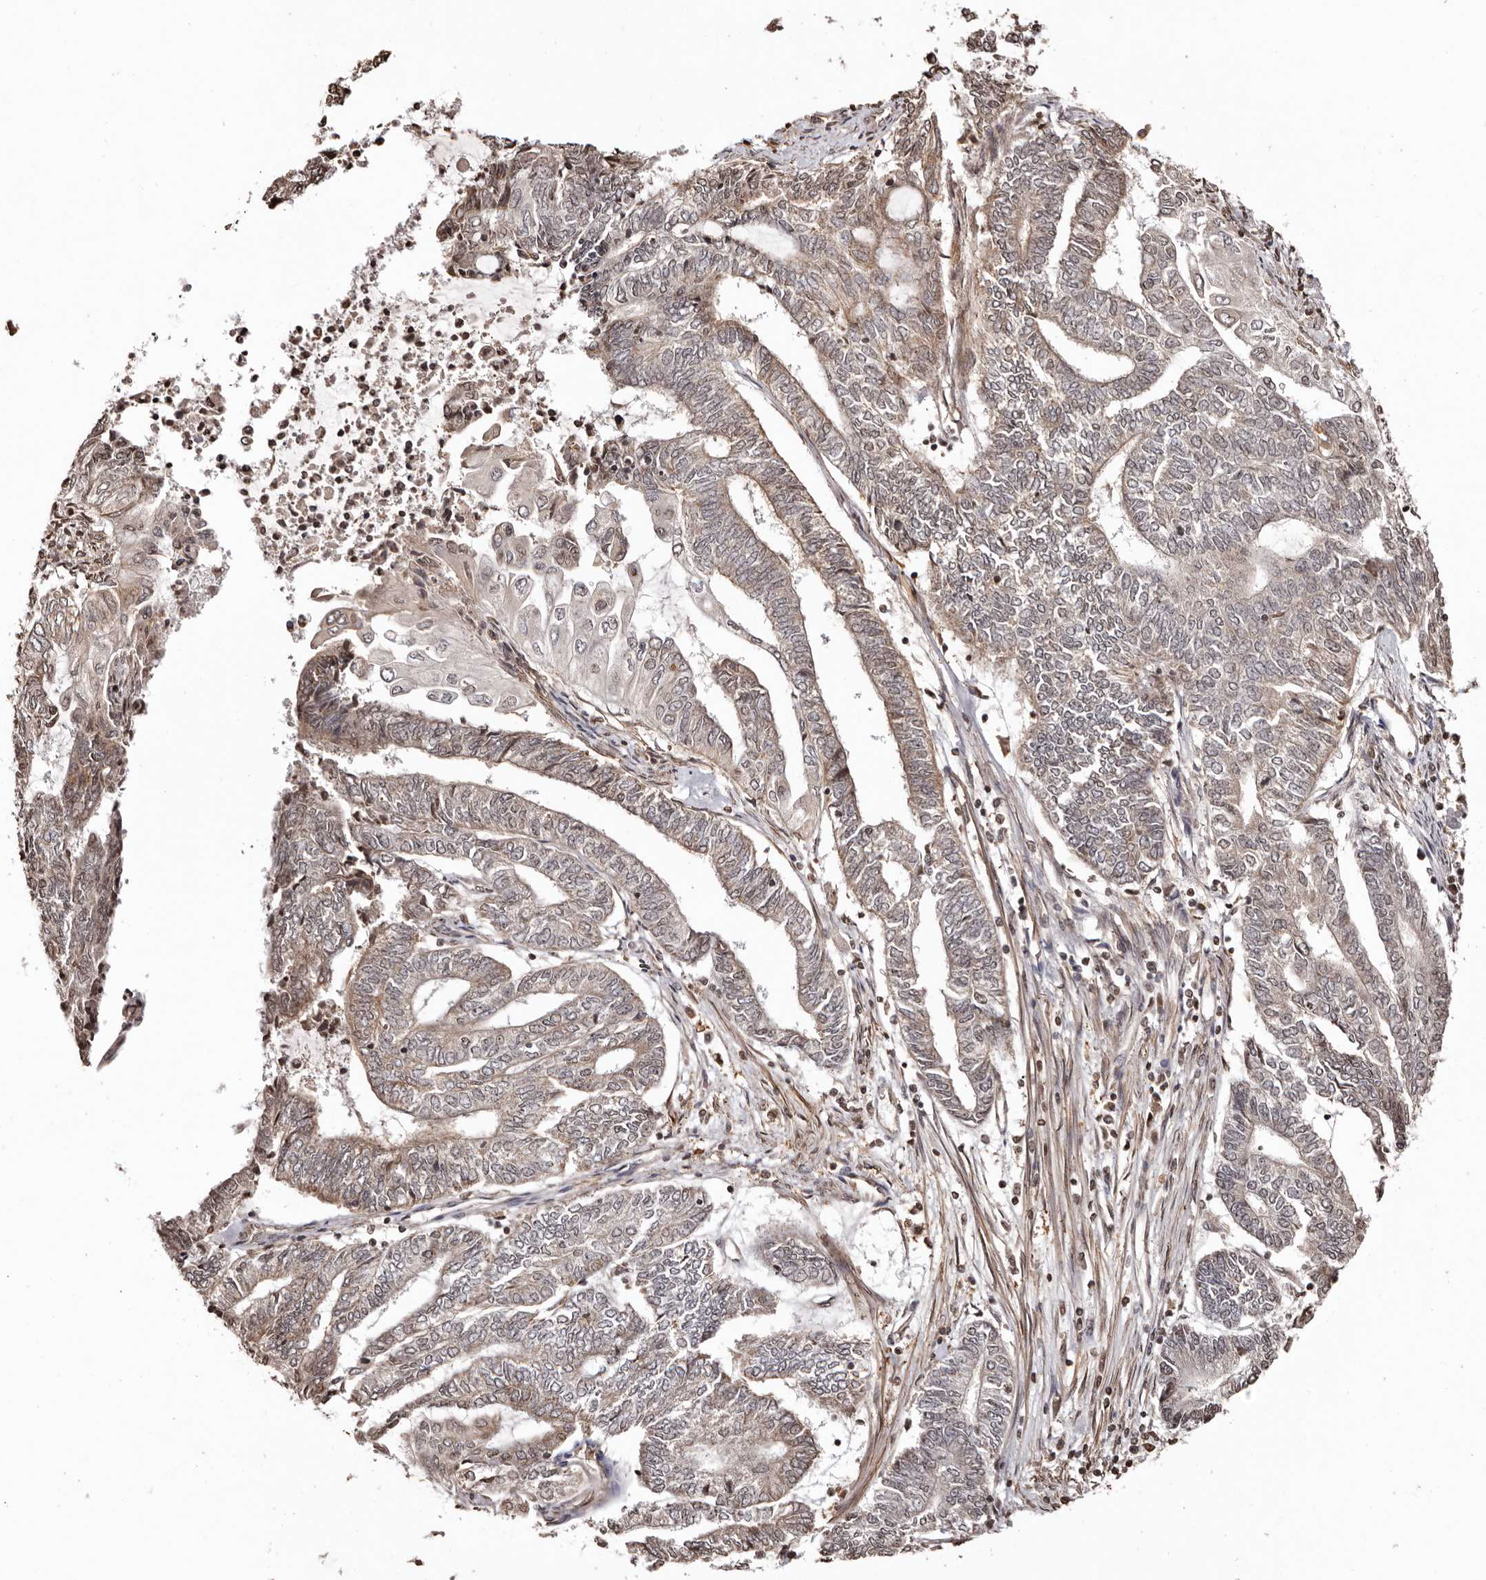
{"staining": {"intensity": "weak", "quantity": "25%-75%", "location": "cytoplasmic/membranous"}, "tissue": "endometrial cancer", "cell_type": "Tumor cells", "image_type": "cancer", "snomed": [{"axis": "morphology", "description": "Adenocarcinoma, NOS"}, {"axis": "topography", "description": "Uterus"}, {"axis": "topography", "description": "Endometrium"}], "caption": "IHC histopathology image of neoplastic tissue: adenocarcinoma (endometrial) stained using immunohistochemistry demonstrates low levels of weak protein expression localized specifically in the cytoplasmic/membranous of tumor cells, appearing as a cytoplasmic/membranous brown color.", "gene": "CCDC190", "patient": {"sex": "female", "age": 70}}